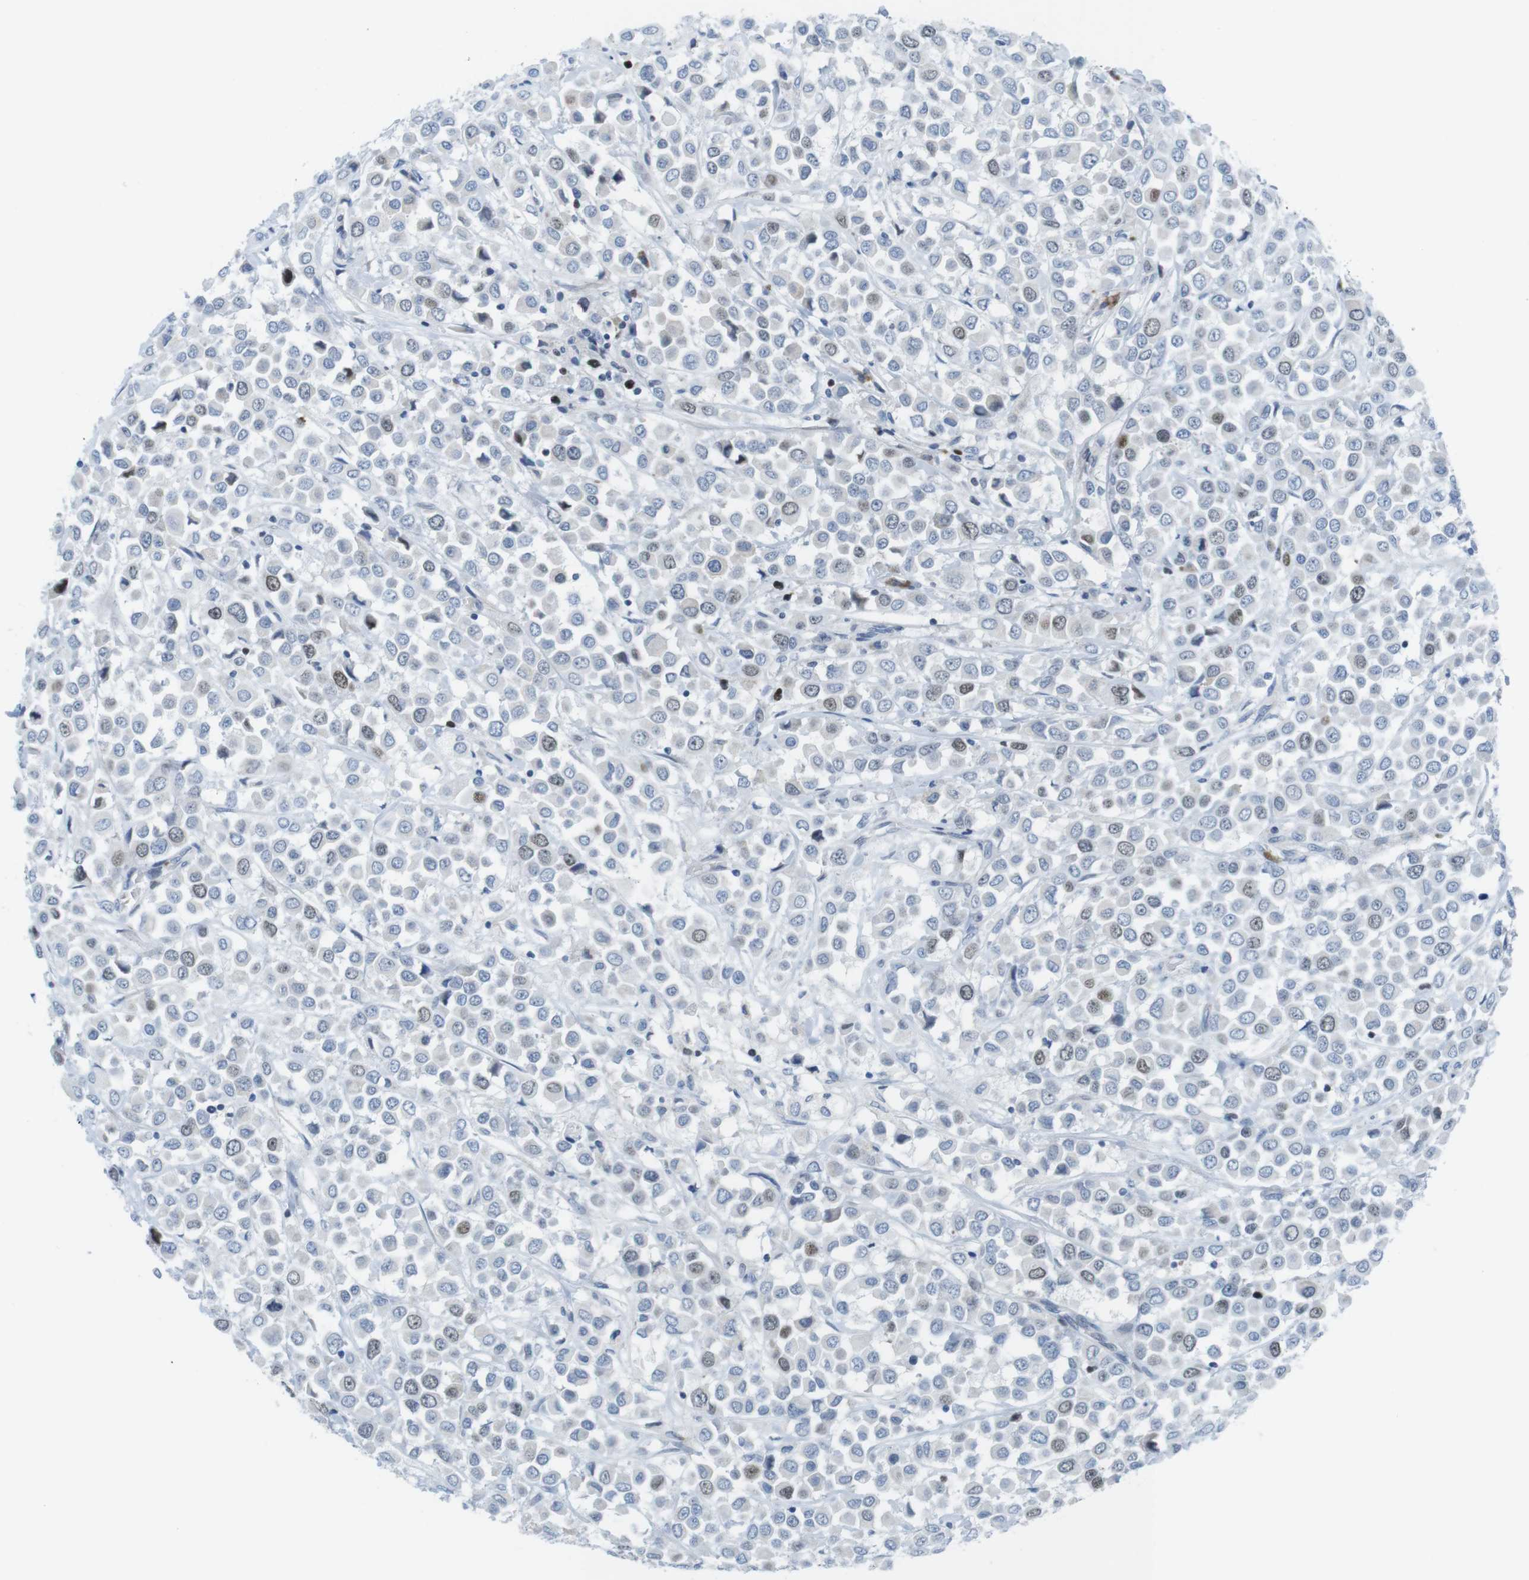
{"staining": {"intensity": "moderate", "quantity": "<25%", "location": "nuclear"}, "tissue": "breast cancer", "cell_type": "Tumor cells", "image_type": "cancer", "snomed": [{"axis": "morphology", "description": "Duct carcinoma"}, {"axis": "topography", "description": "Breast"}], "caption": "Protein expression analysis of human intraductal carcinoma (breast) reveals moderate nuclear expression in approximately <25% of tumor cells. The staining was performed using DAB (3,3'-diaminobenzidine) to visualize the protein expression in brown, while the nuclei were stained in blue with hematoxylin (Magnification: 20x).", "gene": "CHAF1A", "patient": {"sex": "female", "age": 61}}